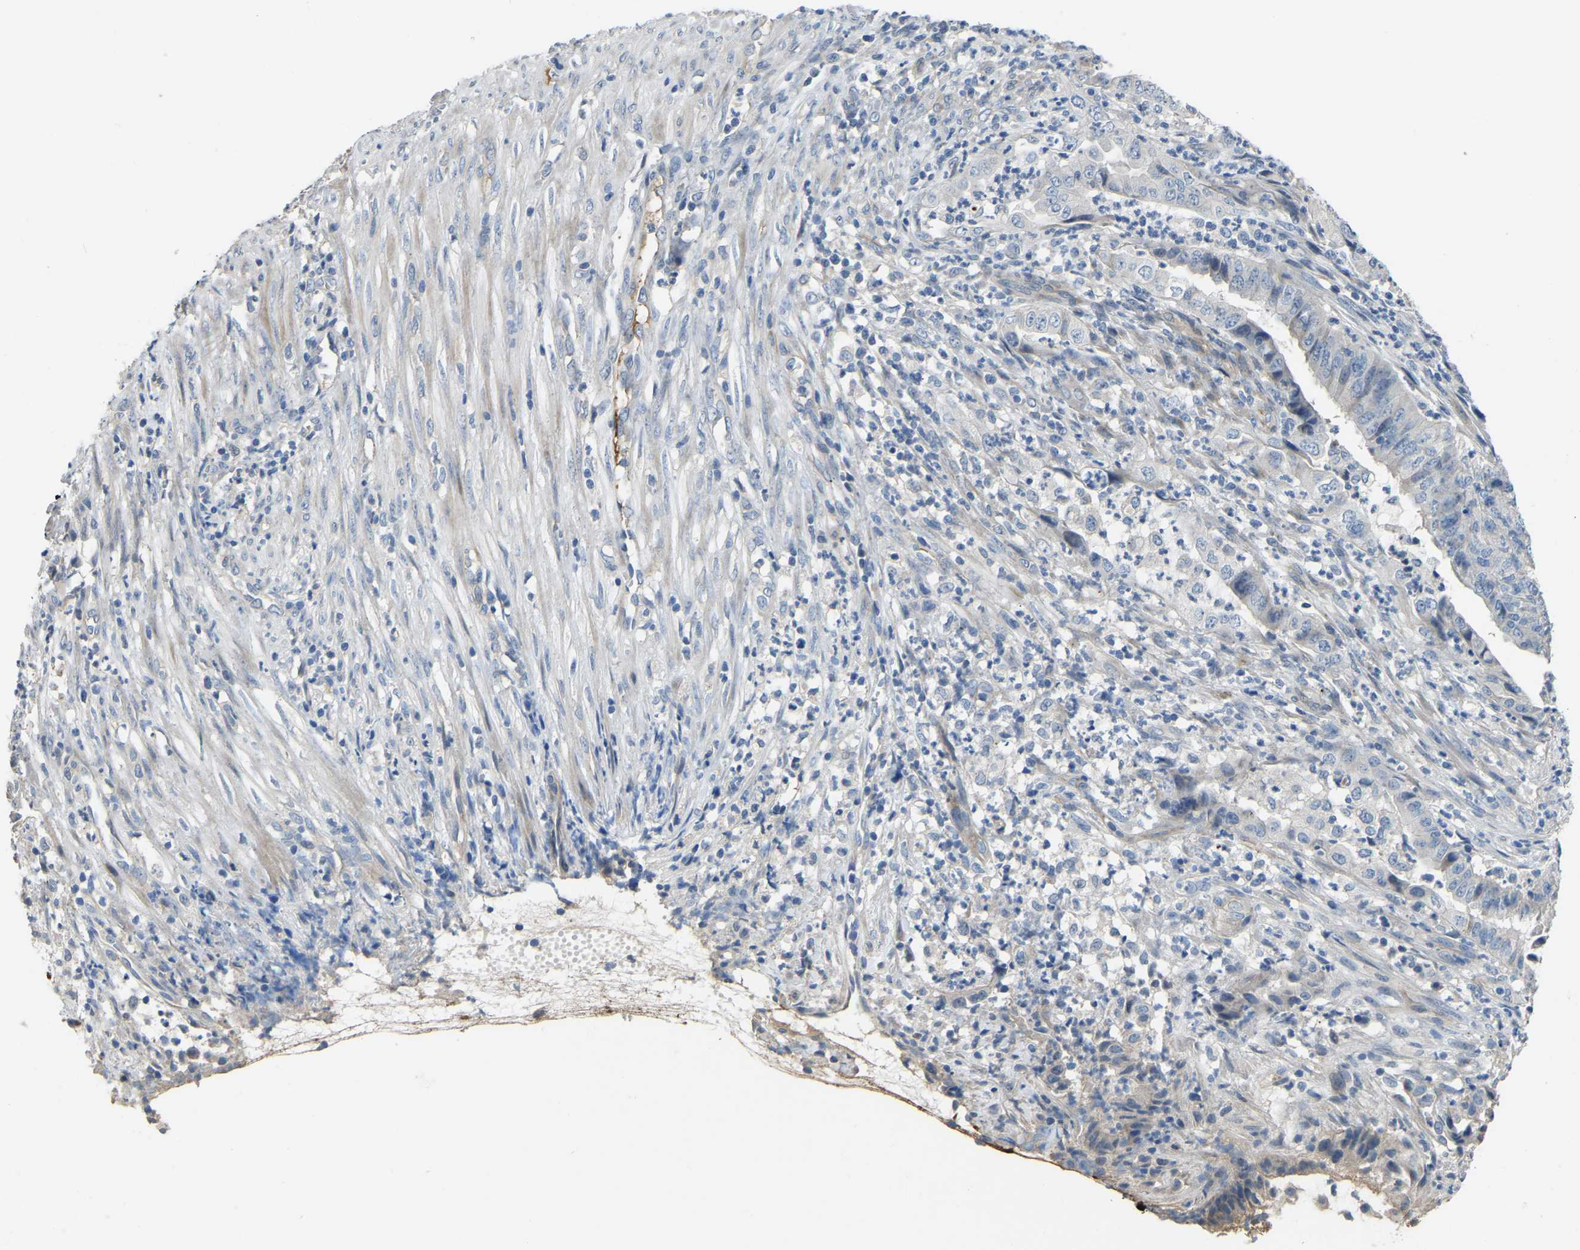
{"staining": {"intensity": "negative", "quantity": "none", "location": "none"}, "tissue": "endometrial cancer", "cell_type": "Tumor cells", "image_type": "cancer", "snomed": [{"axis": "morphology", "description": "Adenocarcinoma, NOS"}, {"axis": "topography", "description": "Endometrium"}], "caption": "Immunohistochemistry (IHC) photomicrograph of human adenocarcinoma (endometrial) stained for a protein (brown), which shows no expression in tumor cells.", "gene": "HIGD2B", "patient": {"sex": "female", "age": 51}}